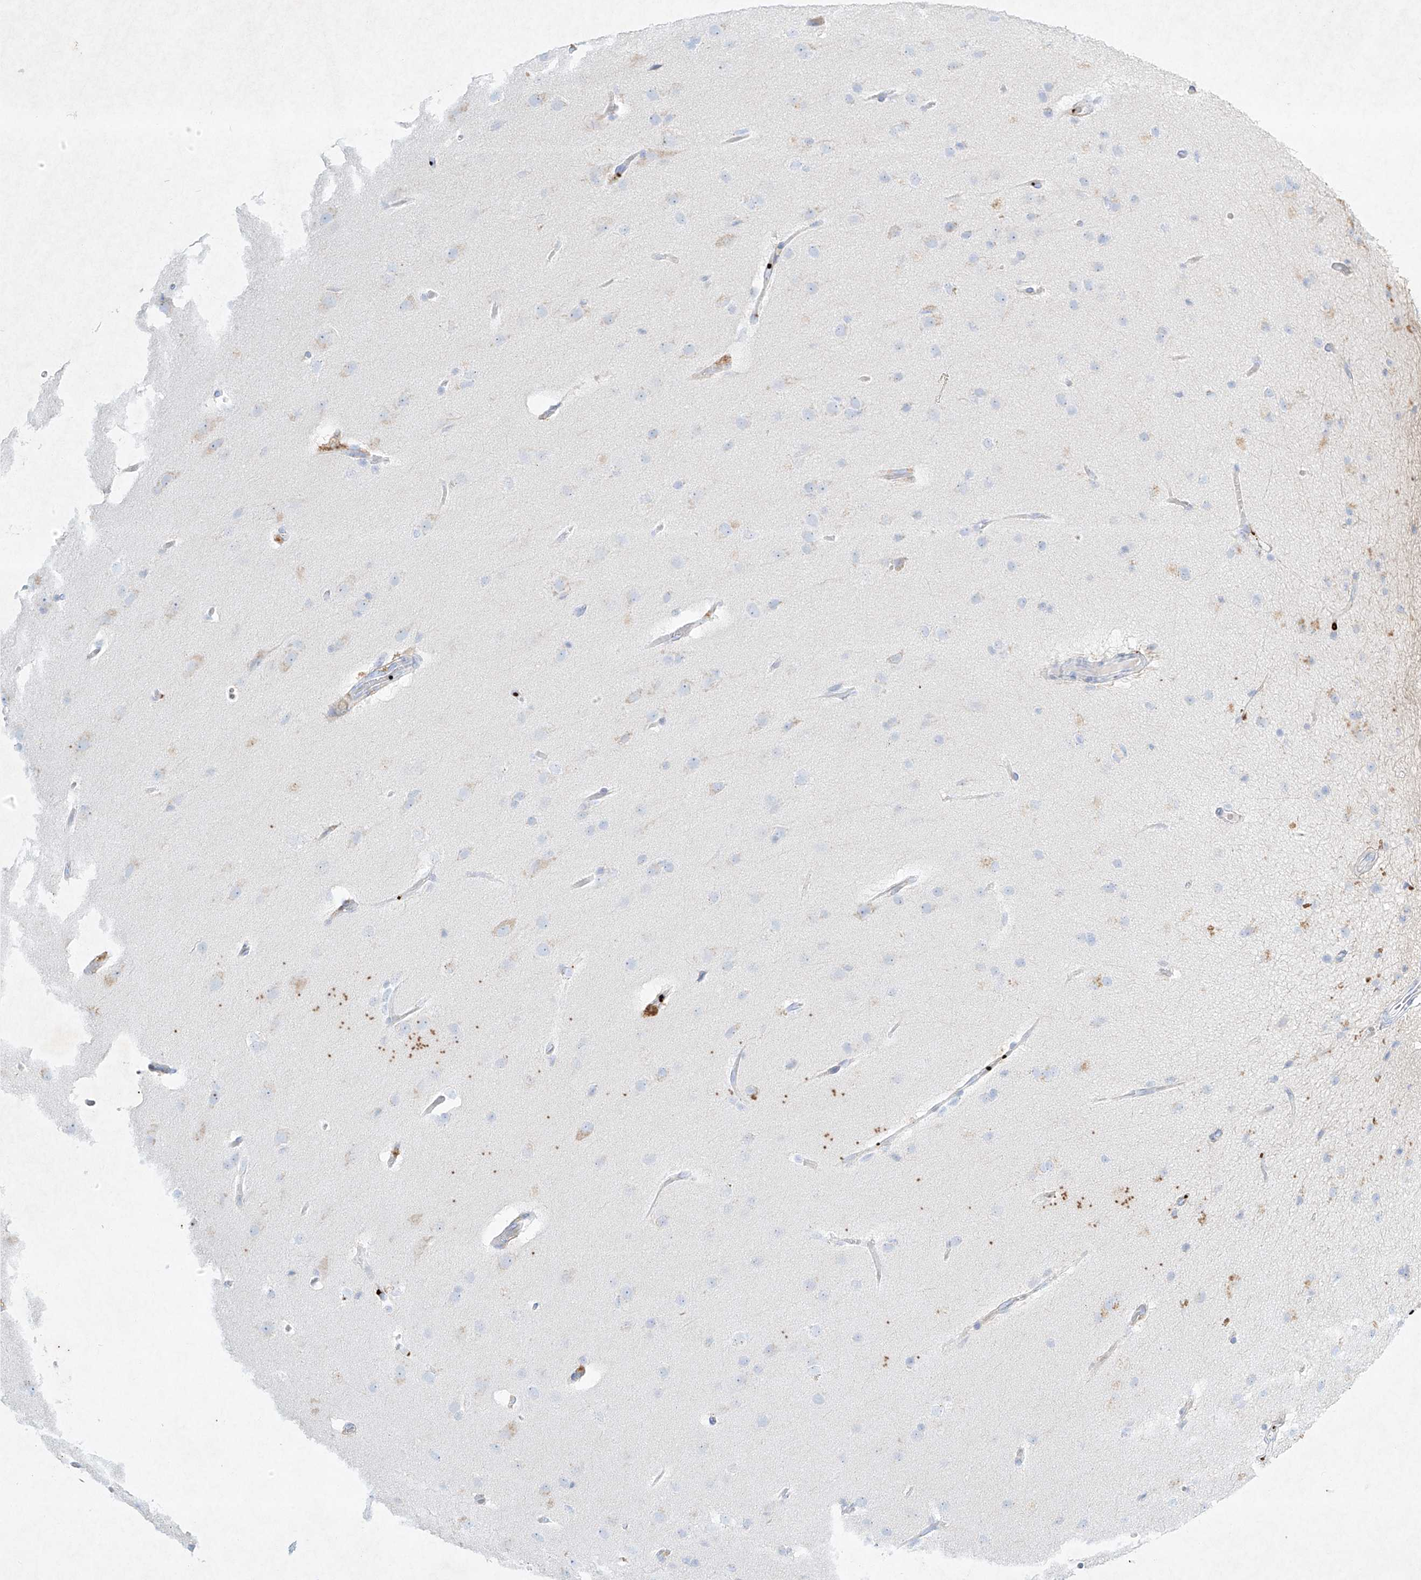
{"staining": {"intensity": "negative", "quantity": "none", "location": "none"}, "tissue": "glioma", "cell_type": "Tumor cells", "image_type": "cancer", "snomed": [{"axis": "morphology", "description": "Glioma, malignant, Low grade"}, {"axis": "topography", "description": "Brain"}], "caption": "Immunohistochemistry photomicrograph of neoplastic tissue: glioma stained with DAB exhibits no significant protein positivity in tumor cells.", "gene": "PLEK", "patient": {"sex": "female", "age": 37}}